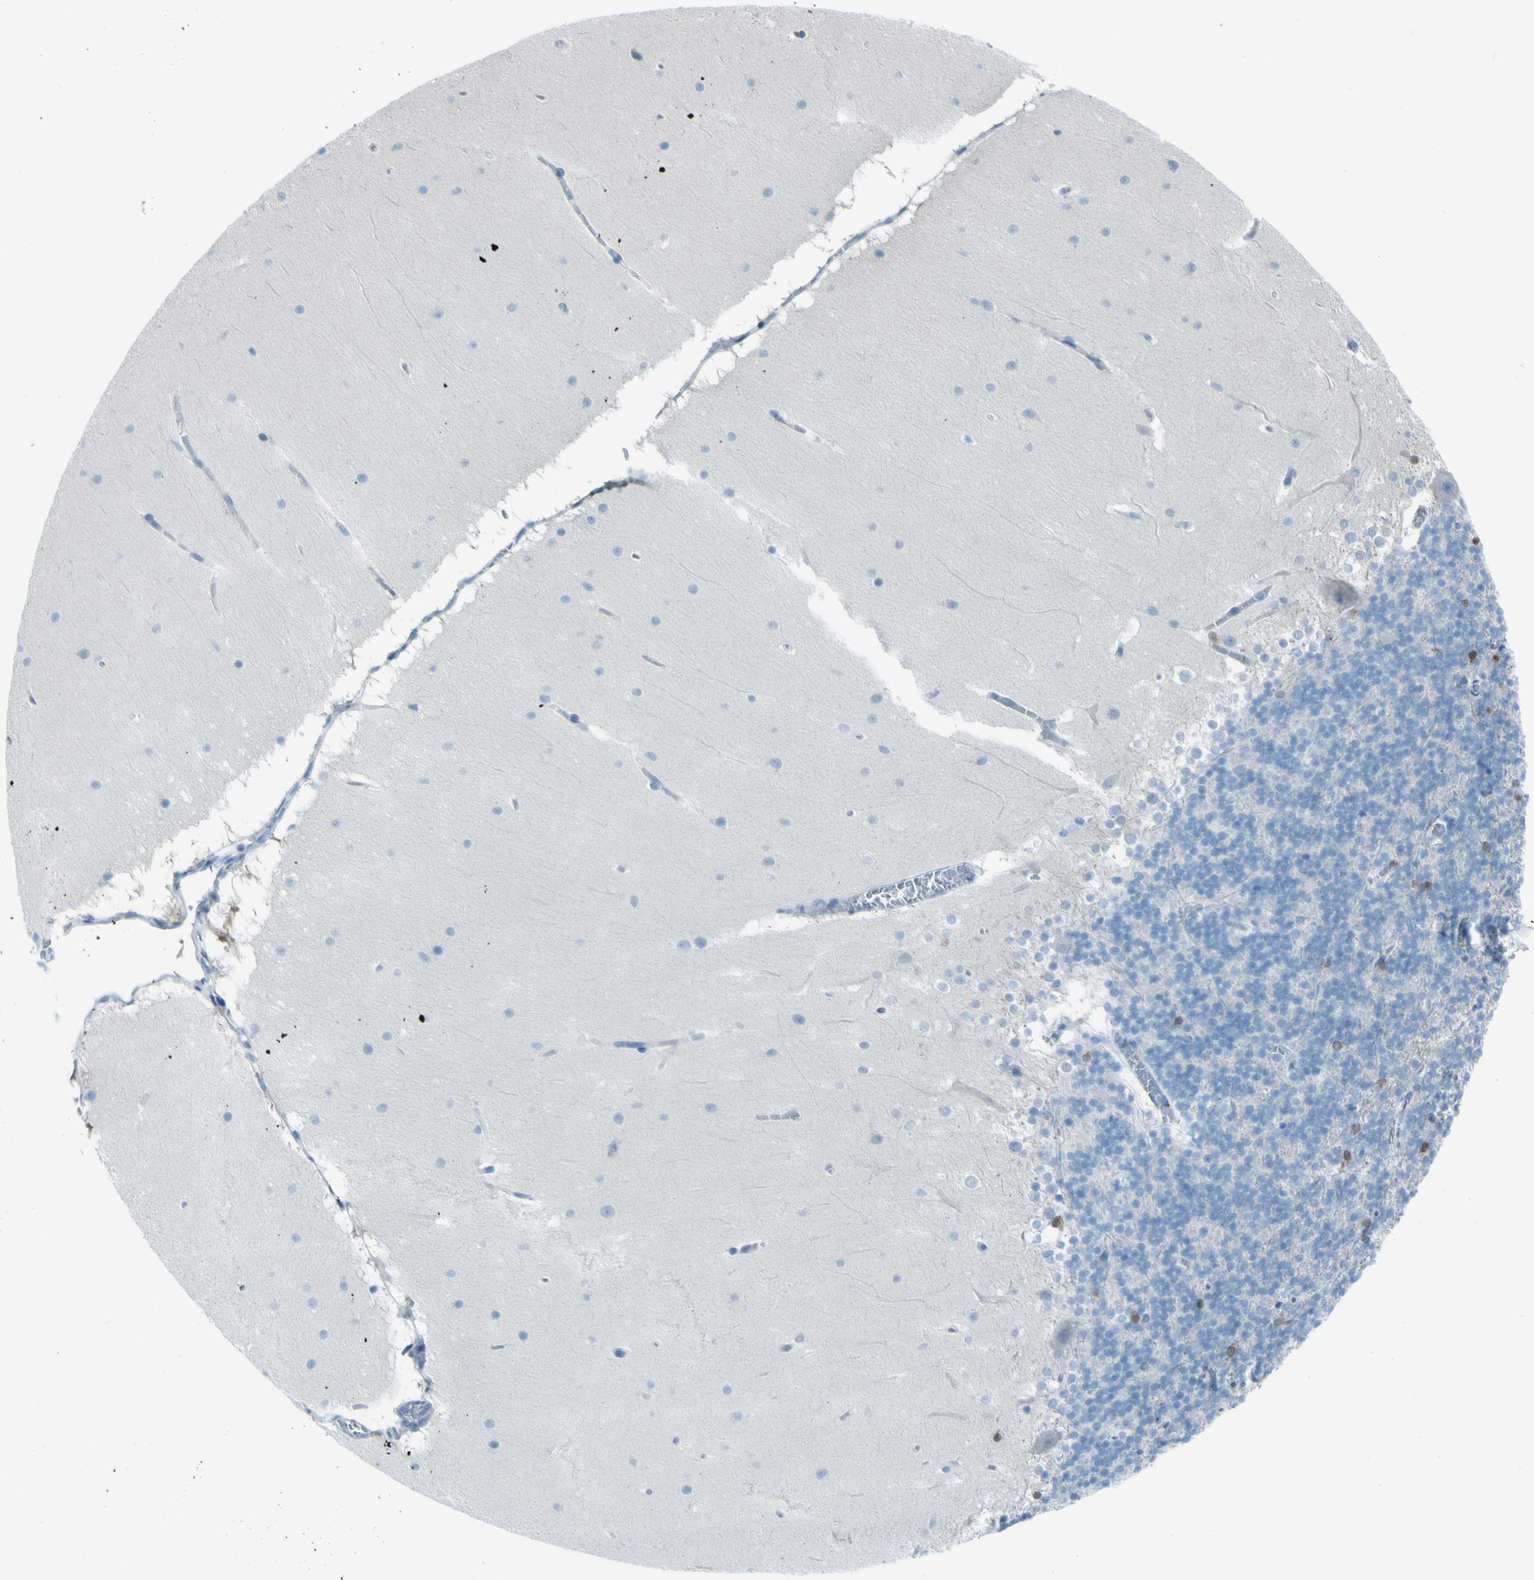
{"staining": {"intensity": "moderate", "quantity": "<25%", "location": "nuclear"}, "tissue": "cerebellum", "cell_type": "Cells in granular layer", "image_type": "normal", "snomed": [{"axis": "morphology", "description": "Normal tissue, NOS"}, {"axis": "topography", "description": "Cerebellum"}], "caption": "IHC staining of benign cerebellum, which reveals low levels of moderate nuclear positivity in approximately <25% of cells in granular layer indicating moderate nuclear protein expression. The staining was performed using DAB (brown) for protein detection and nuclei were counterstained in hematoxylin (blue).", "gene": "AFP", "patient": {"sex": "female", "age": 19}}